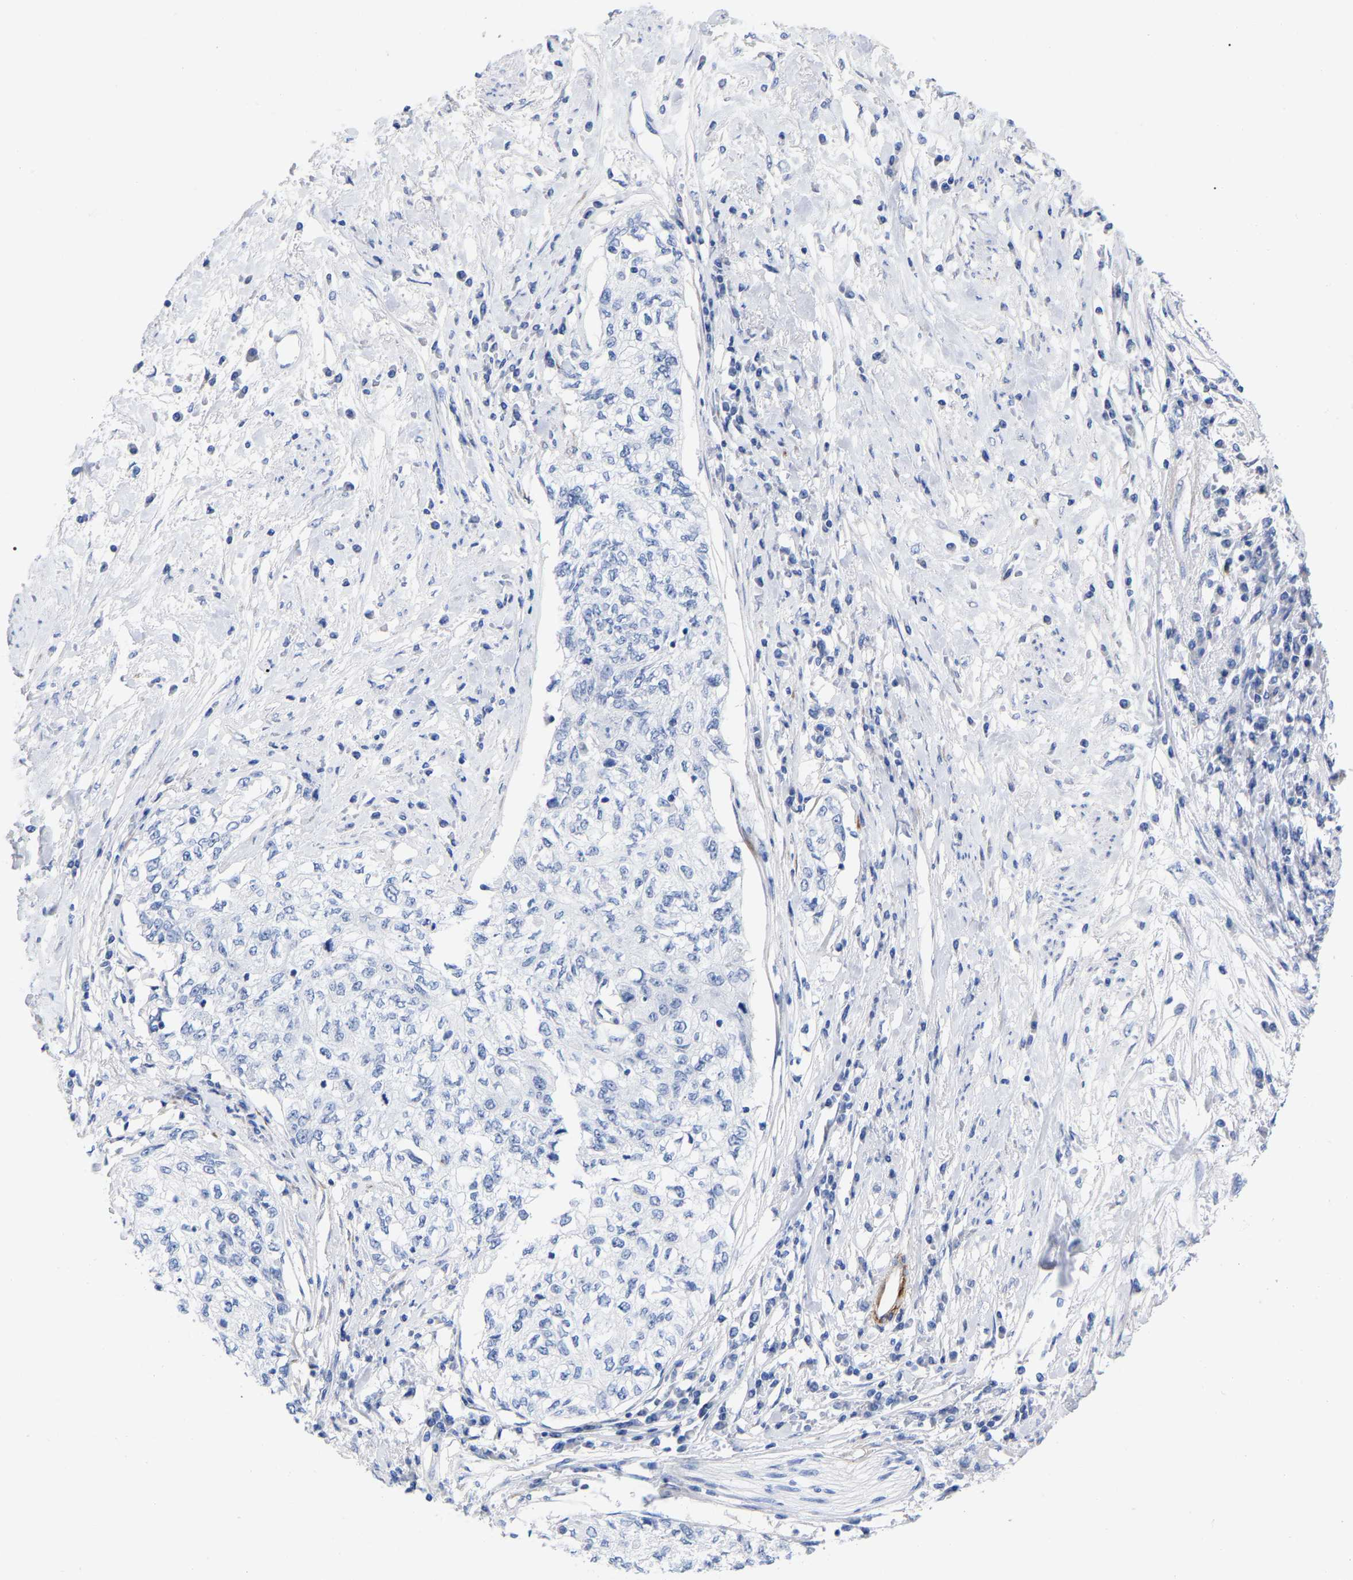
{"staining": {"intensity": "negative", "quantity": "none", "location": "none"}, "tissue": "cervical cancer", "cell_type": "Tumor cells", "image_type": "cancer", "snomed": [{"axis": "morphology", "description": "Squamous cell carcinoma, NOS"}, {"axis": "topography", "description": "Cervix"}], "caption": "Immunohistochemistry (IHC) micrograph of neoplastic tissue: human cervical cancer stained with DAB (3,3'-diaminobenzidine) shows no significant protein expression in tumor cells.", "gene": "HAPLN1", "patient": {"sex": "female", "age": 57}}